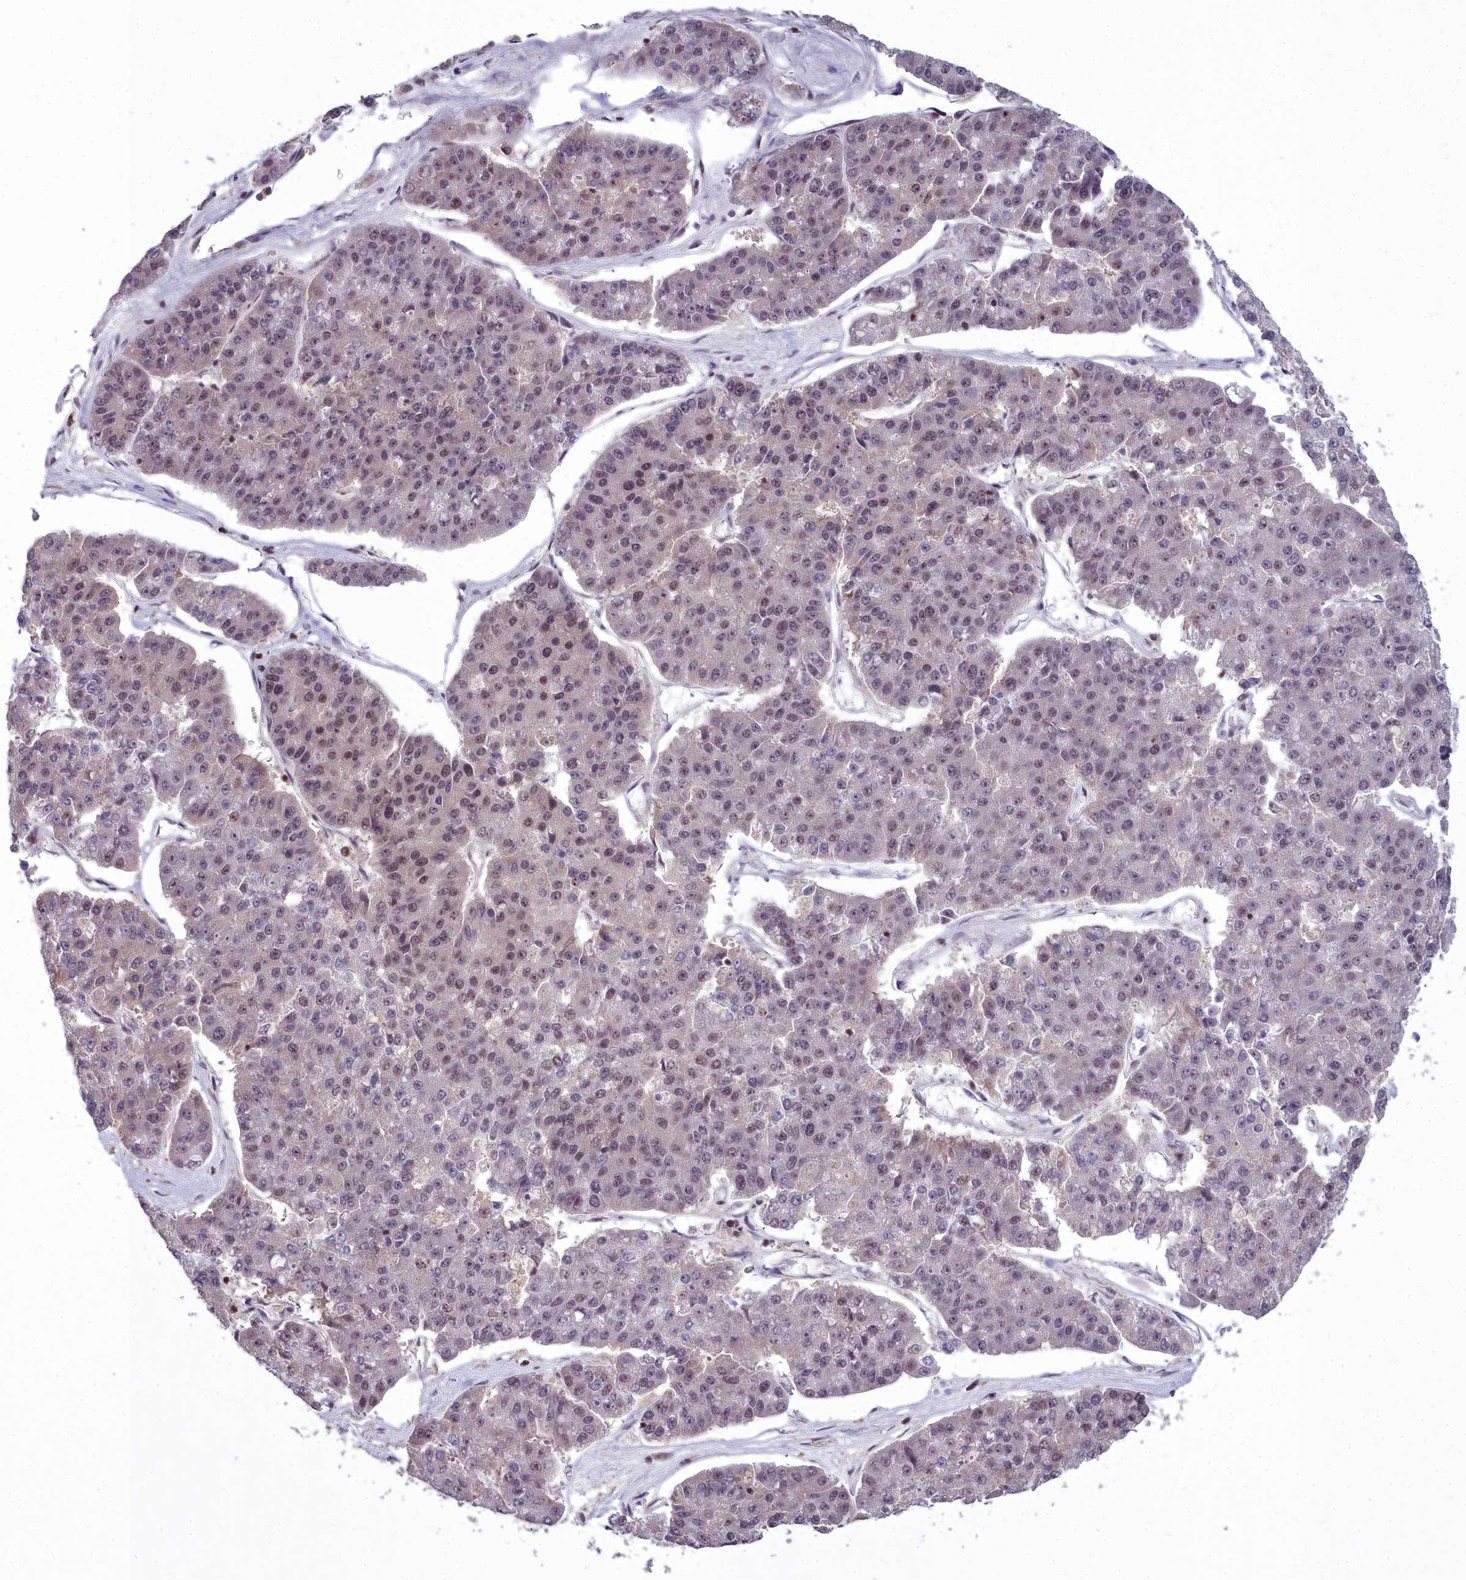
{"staining": {"intensity": "weak", "quantity": "25%-75%", "location": "nuclear"}, "tissue": "pancreatic cancer", "cell_type": "Tumor cells", "image_type": "cancer", "snomed": [{"axis": "morphology", "description": "Adenocarcinoma, NOS"}, {"axis": "topography", "description": "Pancreas"}], "caption": "This image displays pancreatic cancer stained with immunohistochemistry to label a protein in brown. The nuclear of tumor cells show weak positivity for the protein. Nuclei are counter-stained blue.", "gene": "GMEB1", "patient": {"sex": "male", "age": 50}}